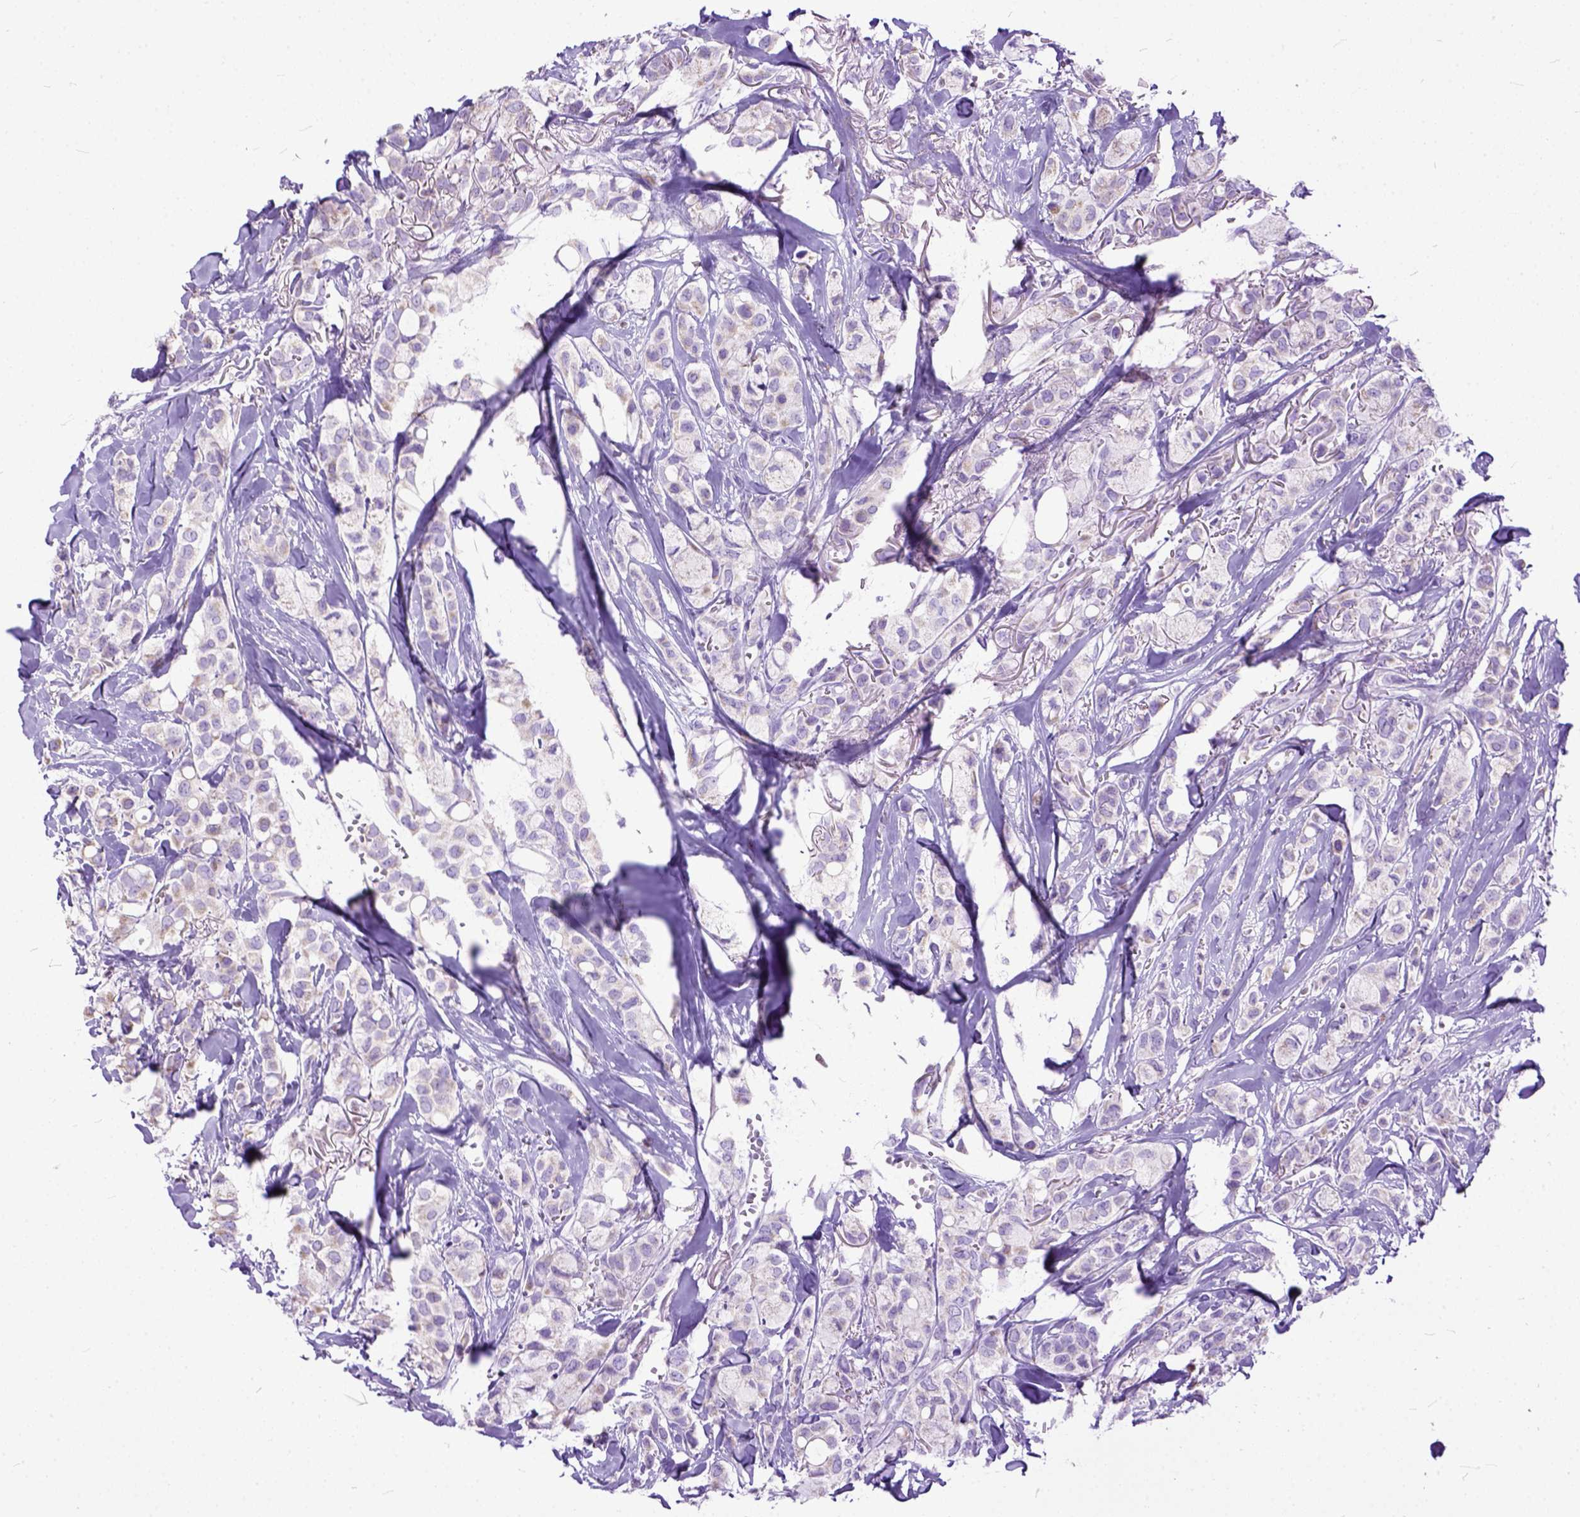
{"staining": {"intensity": "moderate", "quantity": "<25%", "location": "cytoplasmic/membranous"}, "tissue": "breast cancer", "cell_type": "Tumor cells", "image_type": "cancer", "snomed": [{"axis": "morphology", "description": "Duct carcinoma"}, {"axis": "topography", "description": "Breast"}], "caption": "Breast infiltrating ductal carcinoma was stained to show a protein in brown. There is low levels of moderate cytoplasmic/membranous staining in about <25% of tumor cells. The protein of interest is shown in brown color, while the nuclei are stained blue.", "gene": "CRB1", "patient": {"sex": "female", "age": 85}}